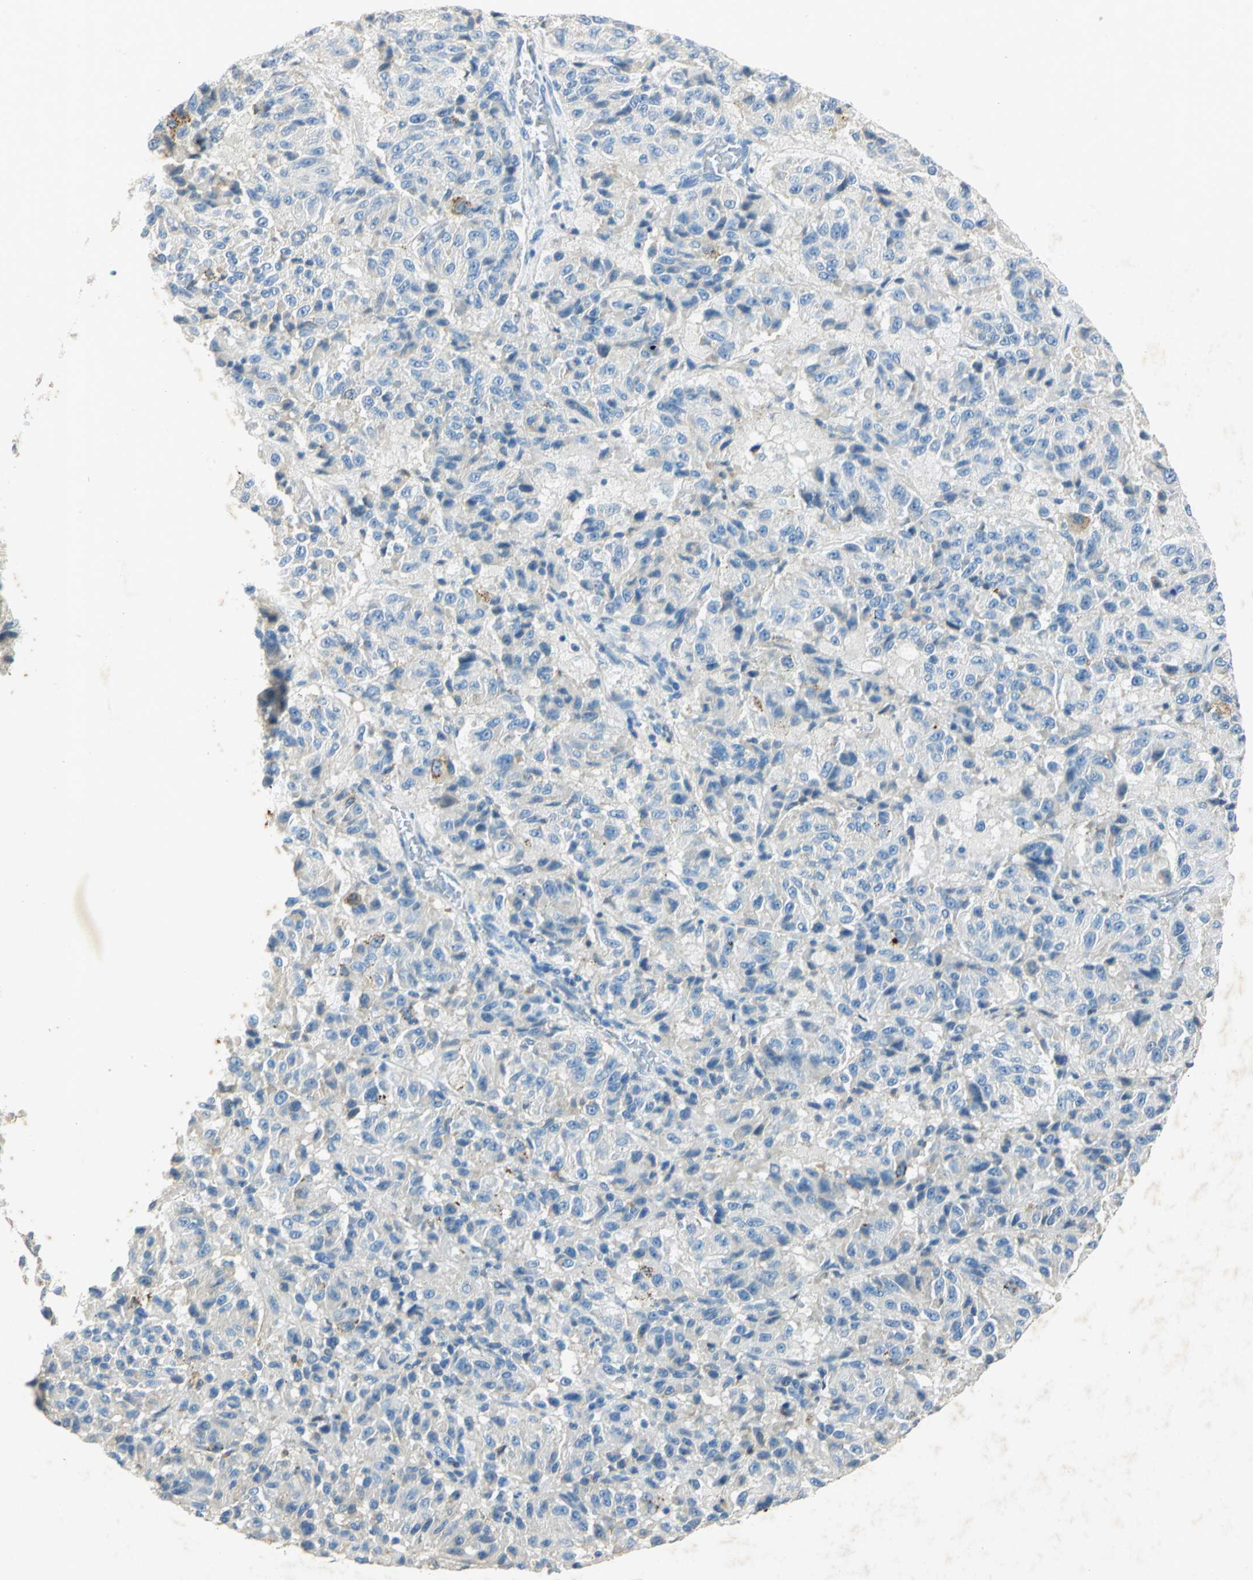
{"staining": {"intensity": "negative", "quantity": "none", "location": "none"}, "tissue": "melanoma", "cell_type": "Tumor cells", "image_type": "cancer", "snomed": [{"axis": "morphology", "description": "Malignant melanoma, Metastatic site"}, {"axis": "topography", "description": "Lung"}], "caption": "DAB (3,3'-diaminobenzidine) immunohistochemical staining of human melanoma exhibits no significant positivity in tumor cells.", "gene": "ANXA4", "patient": {"sex": "male", "age": 64}}